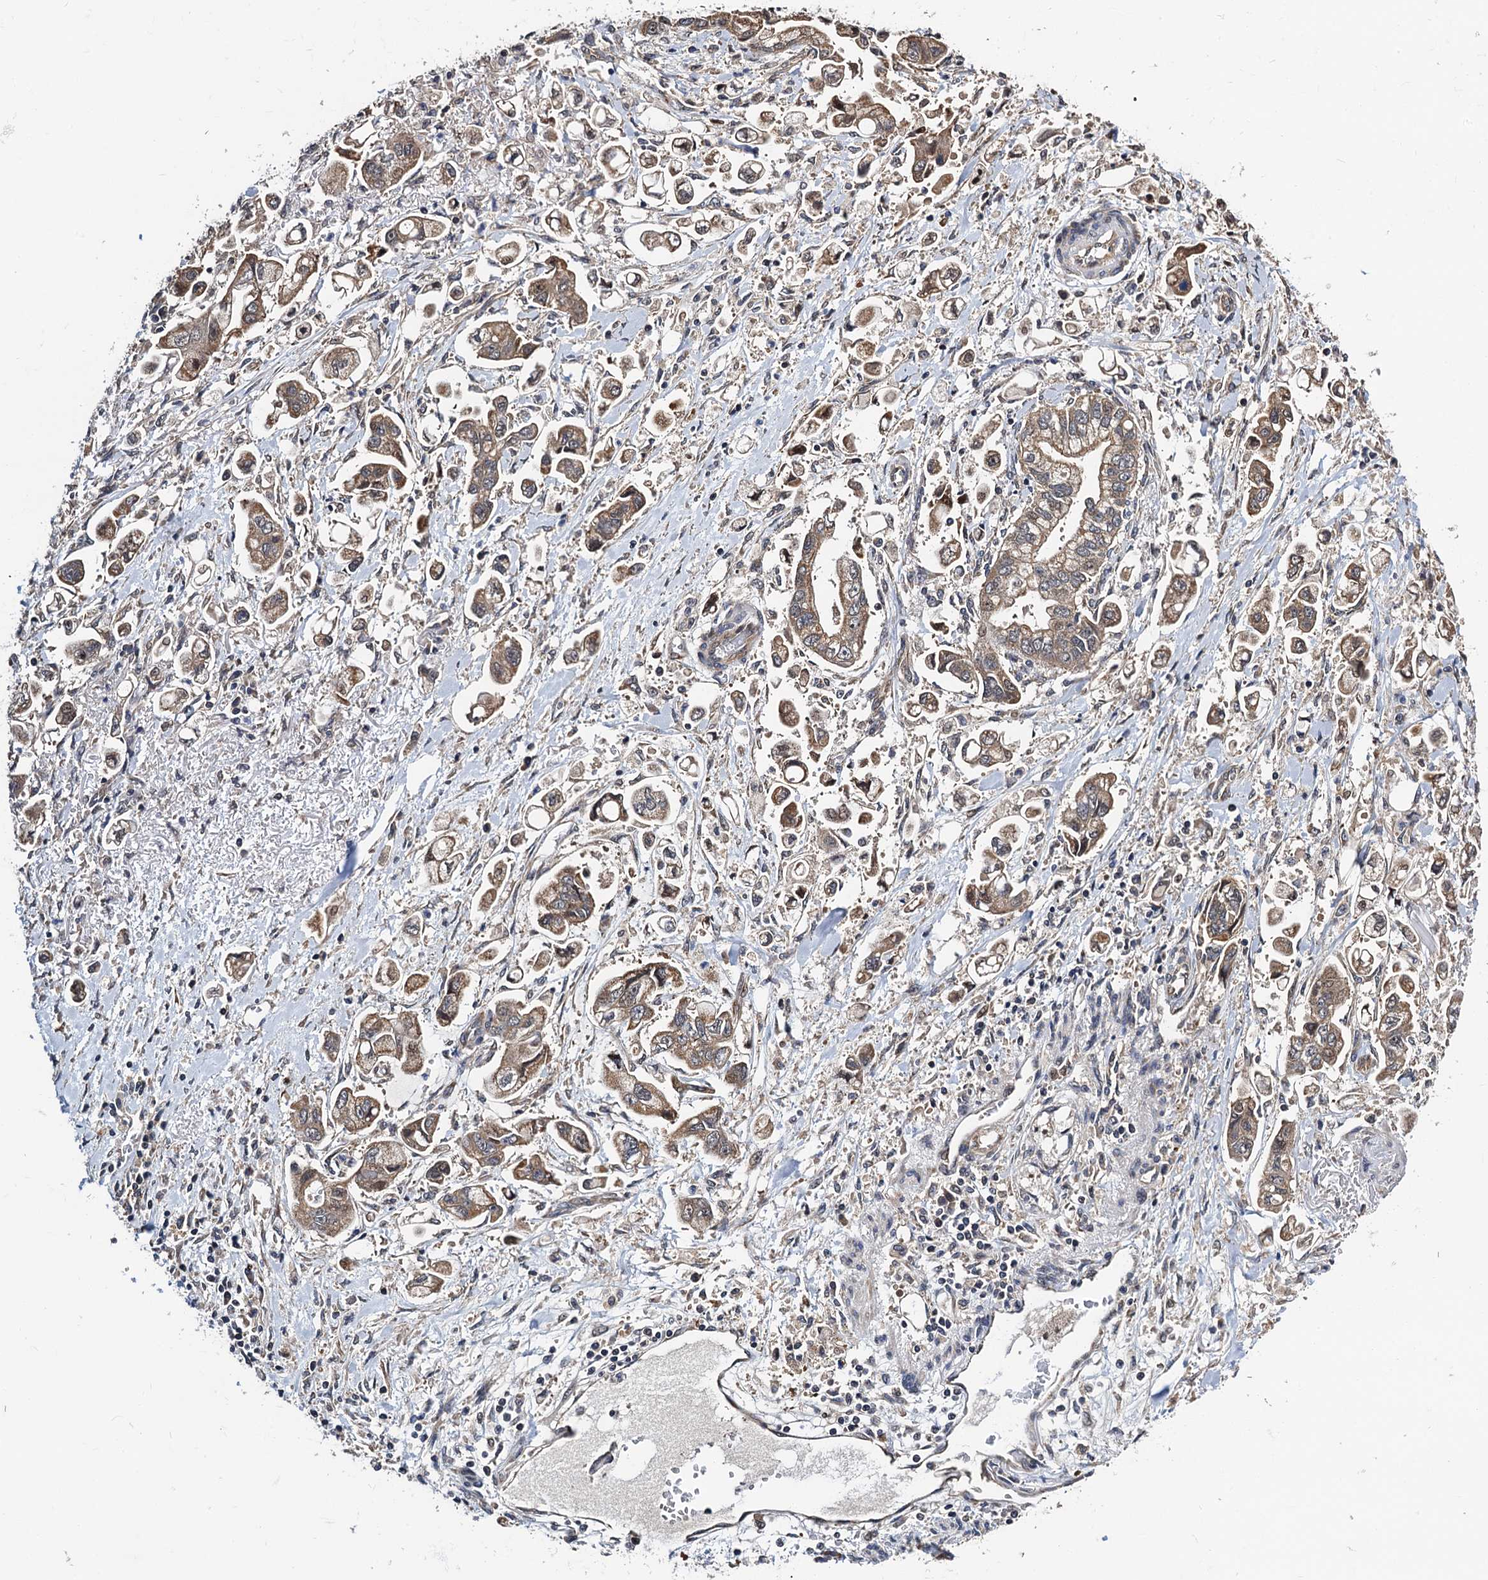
{"staining": {"intensity": "moderate", "quantity": ">75%", "location": "cytoplasmic/membranous"}, "tissue": "stomach cancer", "cell_type": "Tumor cells", "image_type": "cancer", "snomed": [{"axis": "morphology", "description": "Adenocarcinoma, NOS"}, {"axis": "topography", "description": "Stomach"}], "caption": "A brown stain shows moderate cytoplasmic/membranous staining of a protein in stomach cancer tumor cells.", "gene": "NAA16", "patient": {"sex": "male", "age": 62}}